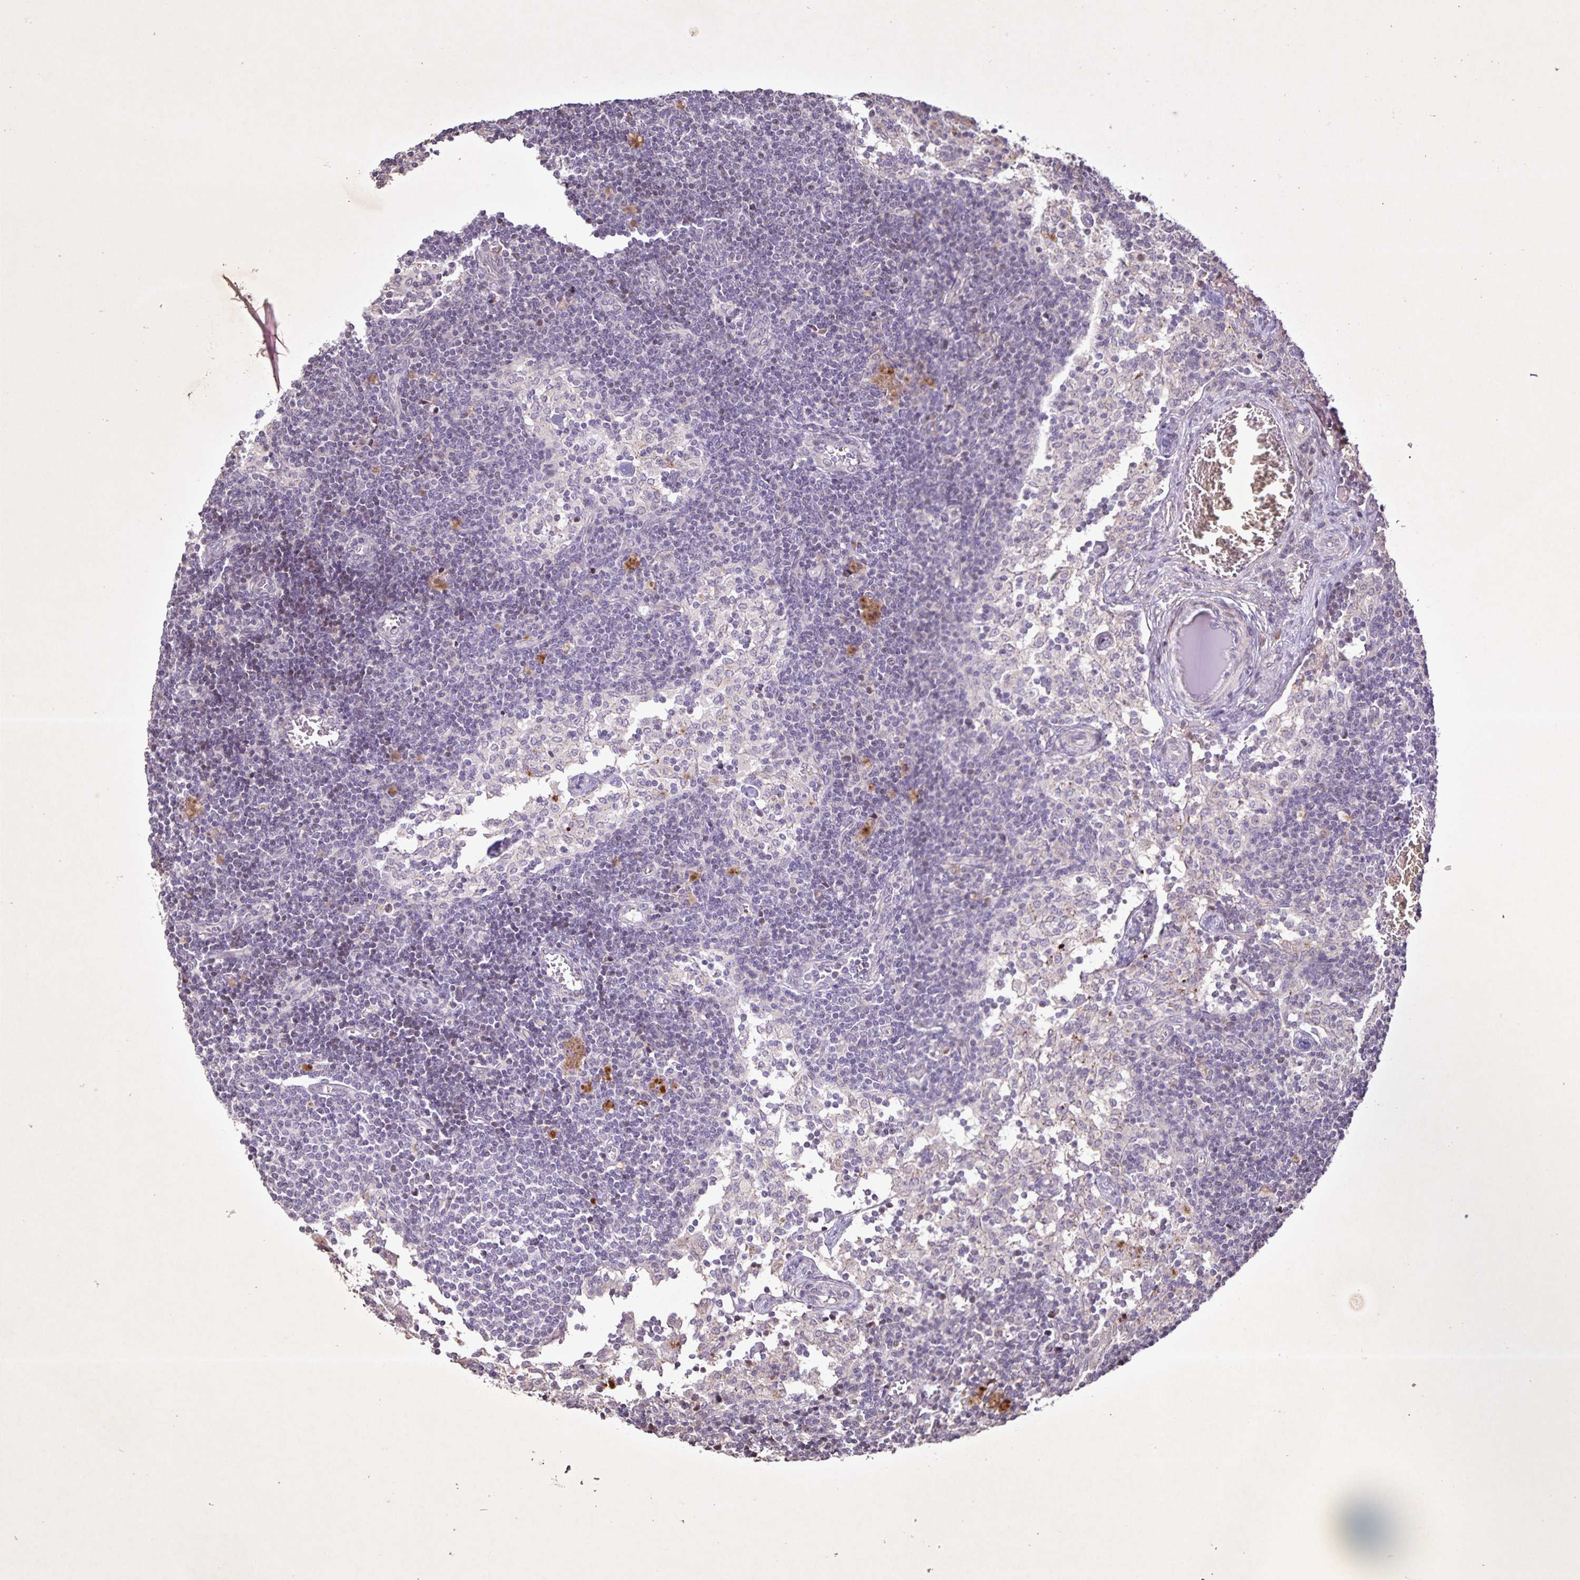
{"staining": {"intensity": "negative", "quantity": "none", "location": "none"}, "tissue": "lymph node", "cell_type": "Non-germinal center cells", "image_type": "normal", "snomed": [{"axis": "morphology", "description": "Normal tissue, NOS"}, {"axis": "topography", "description": "Lymph node"}], "caption": "An IHC image of benign lymph node is shown. There is no staining in non-germinal center cells of lymph node.", "gene": "GDF2", "patient": {"sex": "female", "age": 31}}